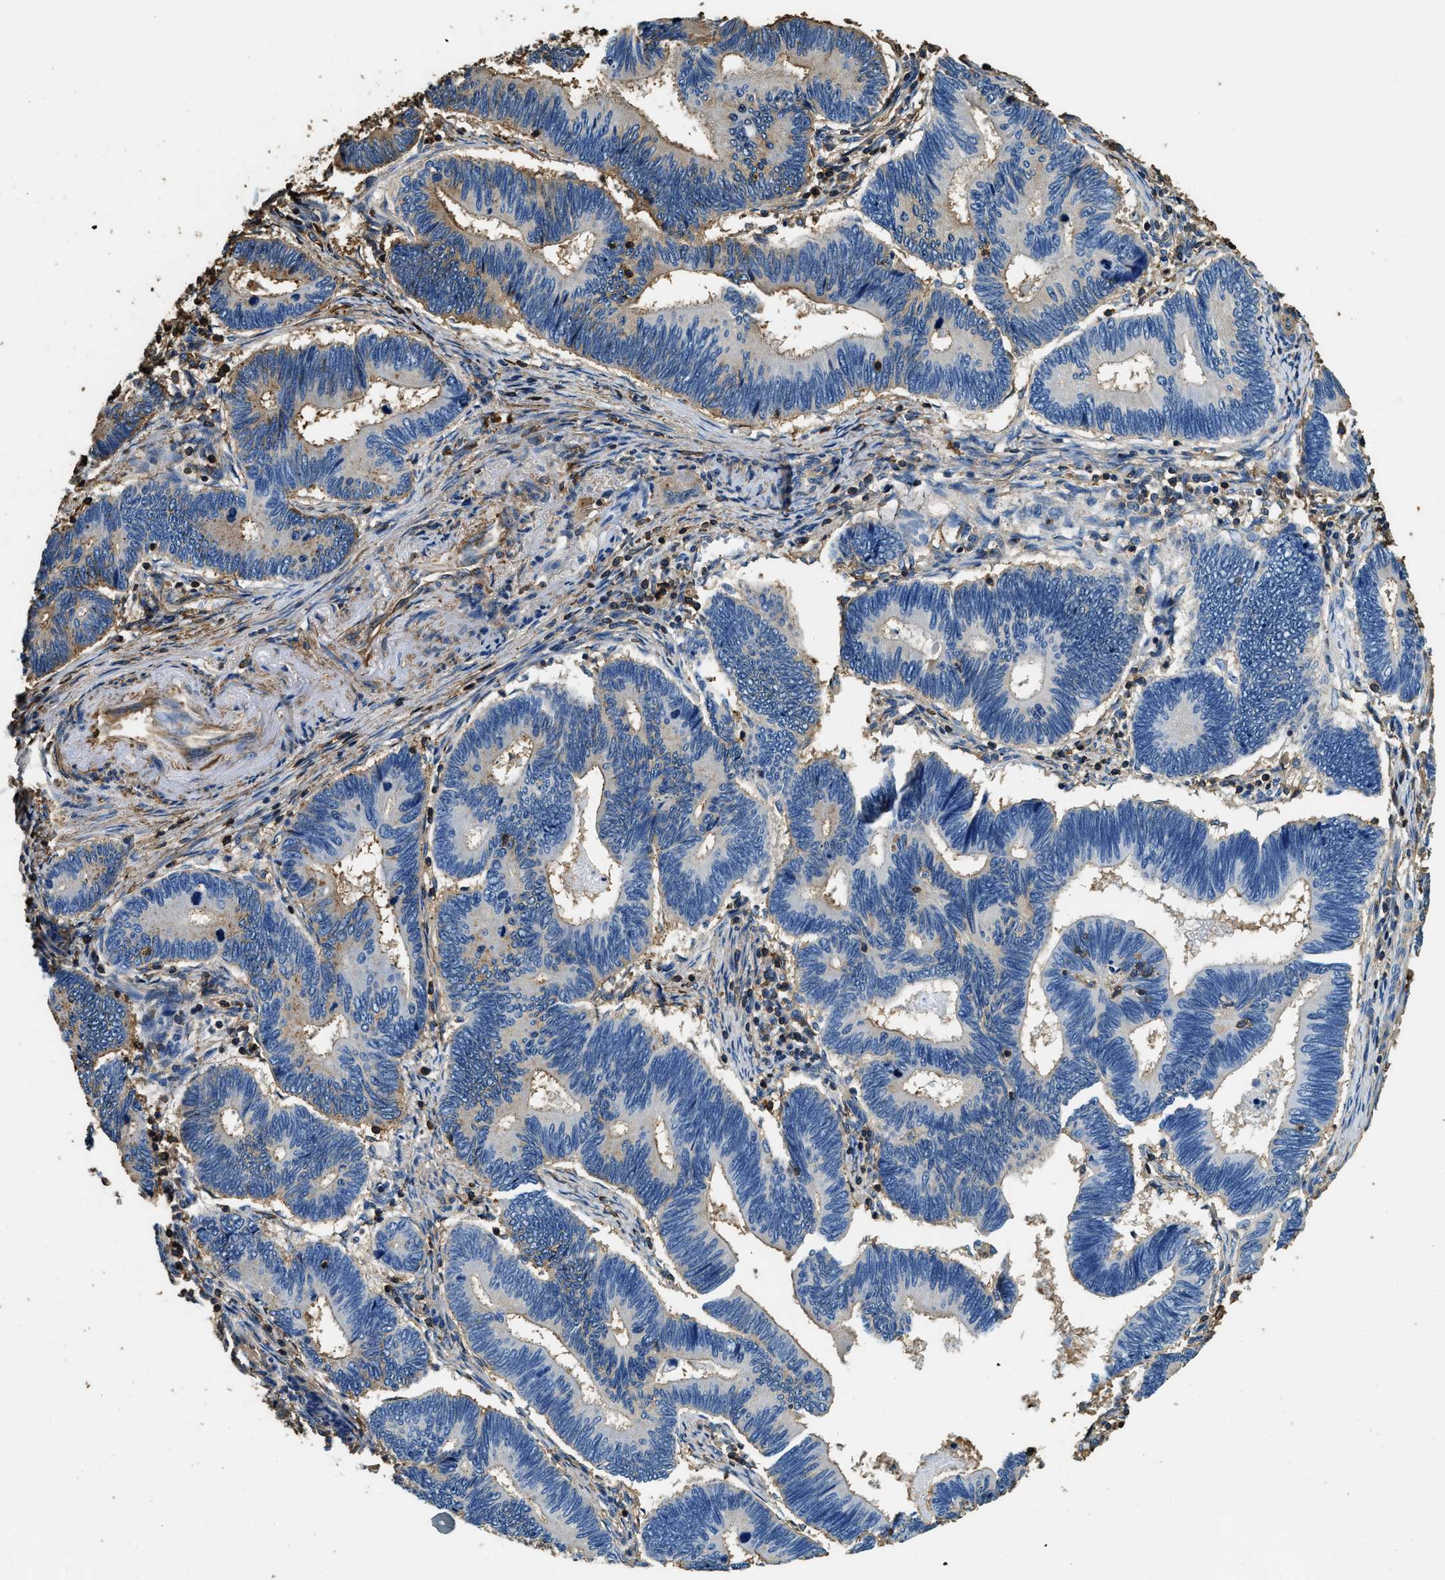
{"staining": {"intensity": "weak", "quantity": "25%-75%", "location": "cytoplasmic/membranous"}, "tissue": "pancreatic cancer", "cell_type": "Tumor cells", "image_type": "cancer", "snomed": [{"axis": "morphology", "description": "Adenocarcinoma, NOS"}, {"axis": "topography", "description": "Pancreas"}], "caption": "This is a micrograph of immunohistochemistry (IHC) staining of pancreatic cancer (adenocarcinoma), which shows weak positivity in the cytoplasmic/membranous of tumor cells.", "gene": "ACCS", "patient": {"sex": "female", "age": 70}}